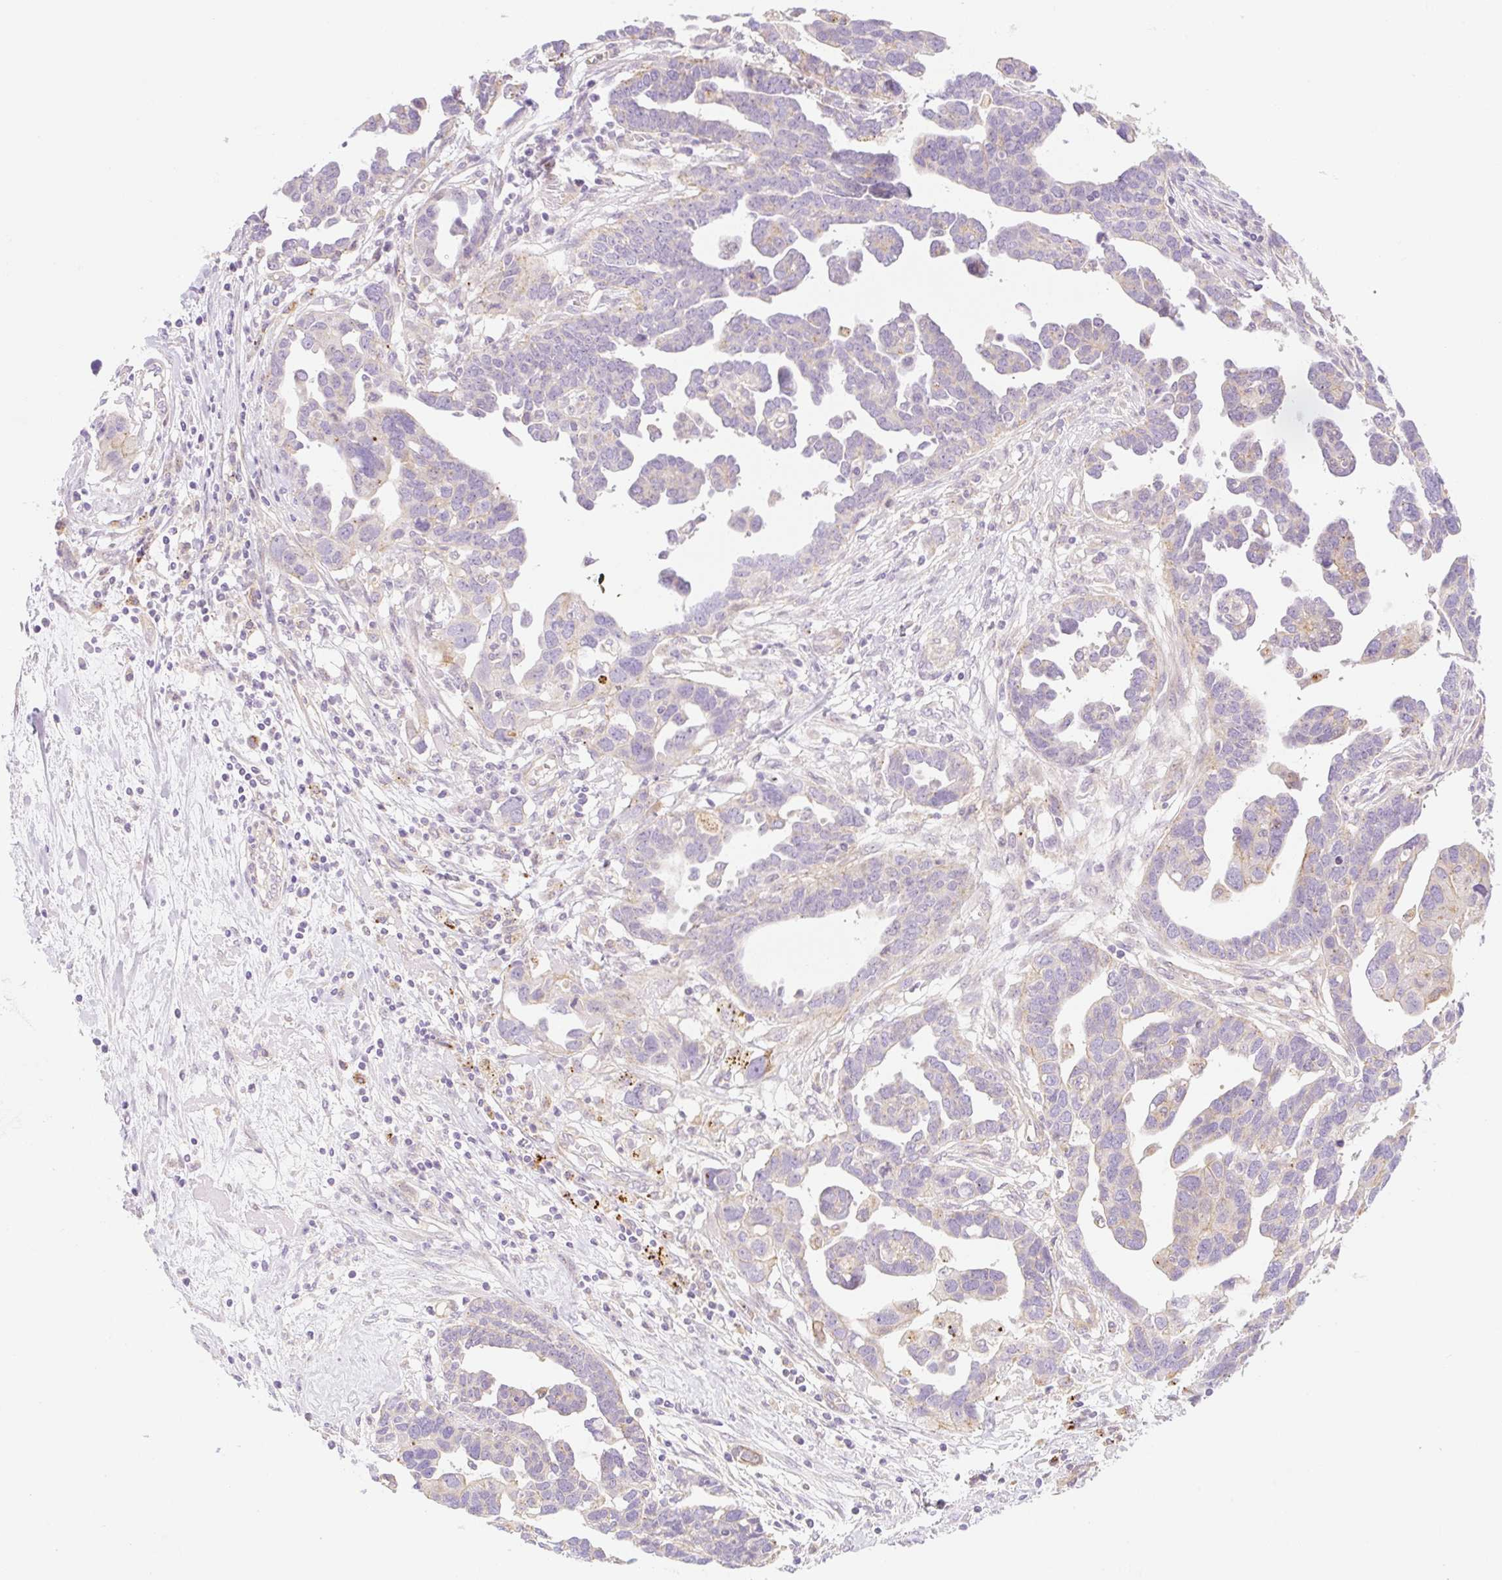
{"staining": {"intensity": "negative", "quantity": "none", "location": "none"}, "tissue": "ovarian cancer", "cell_type": "Tumor cells", "image_type": "cancer", "snomed": [{"axis": "morphology", "description": "Cystadenocarcinoma, serous, NOS"}, {"axis": "topography", "description": "Ovary"}], "caption": "Ovarian cancer was stained to show a protein in brown. There is no significant positivity in tumor cells.", "gene": "NLRP5", "patient": {"sex": "female", "age": 54}}